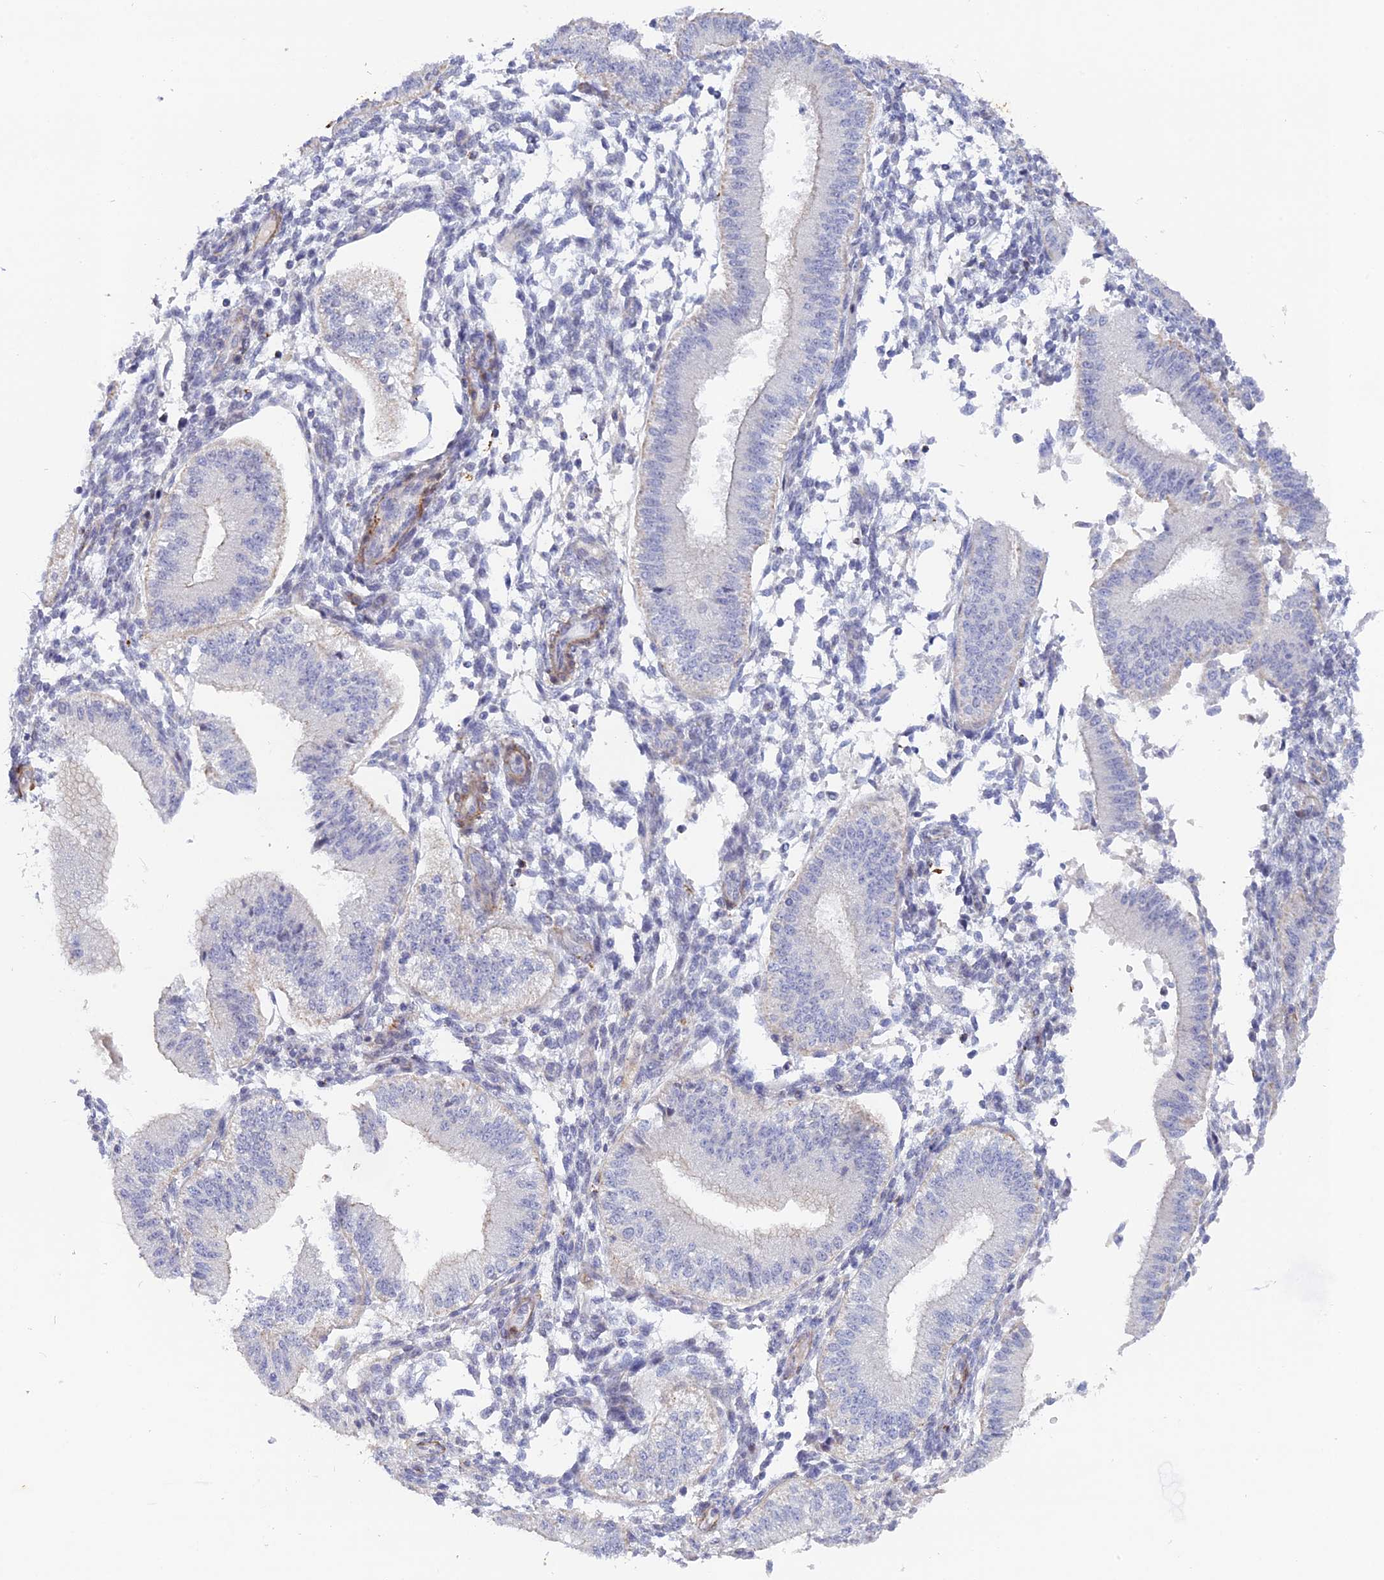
{"staining": {"intensity": "negative", "quantity": "none", "location": "none"}, "tissue": "endometrium", "cell_type": "Cells in endometrial stroma", "image_type": "normal", "snomed": [{"axis": "morphology", "description": "Normal tissue, NOS"}, {"axis": "topography", "description": "Endometrium"}], "caption": "Immunohistochemical staining of benign human endometrium shows no significant staining in cells in endometrial stroma. (DAB immunohistochemistry (IHC) with hematoxylin counter stain).", "gene": "CCDC154", "patient": {"sex": "female", "age": 39}}